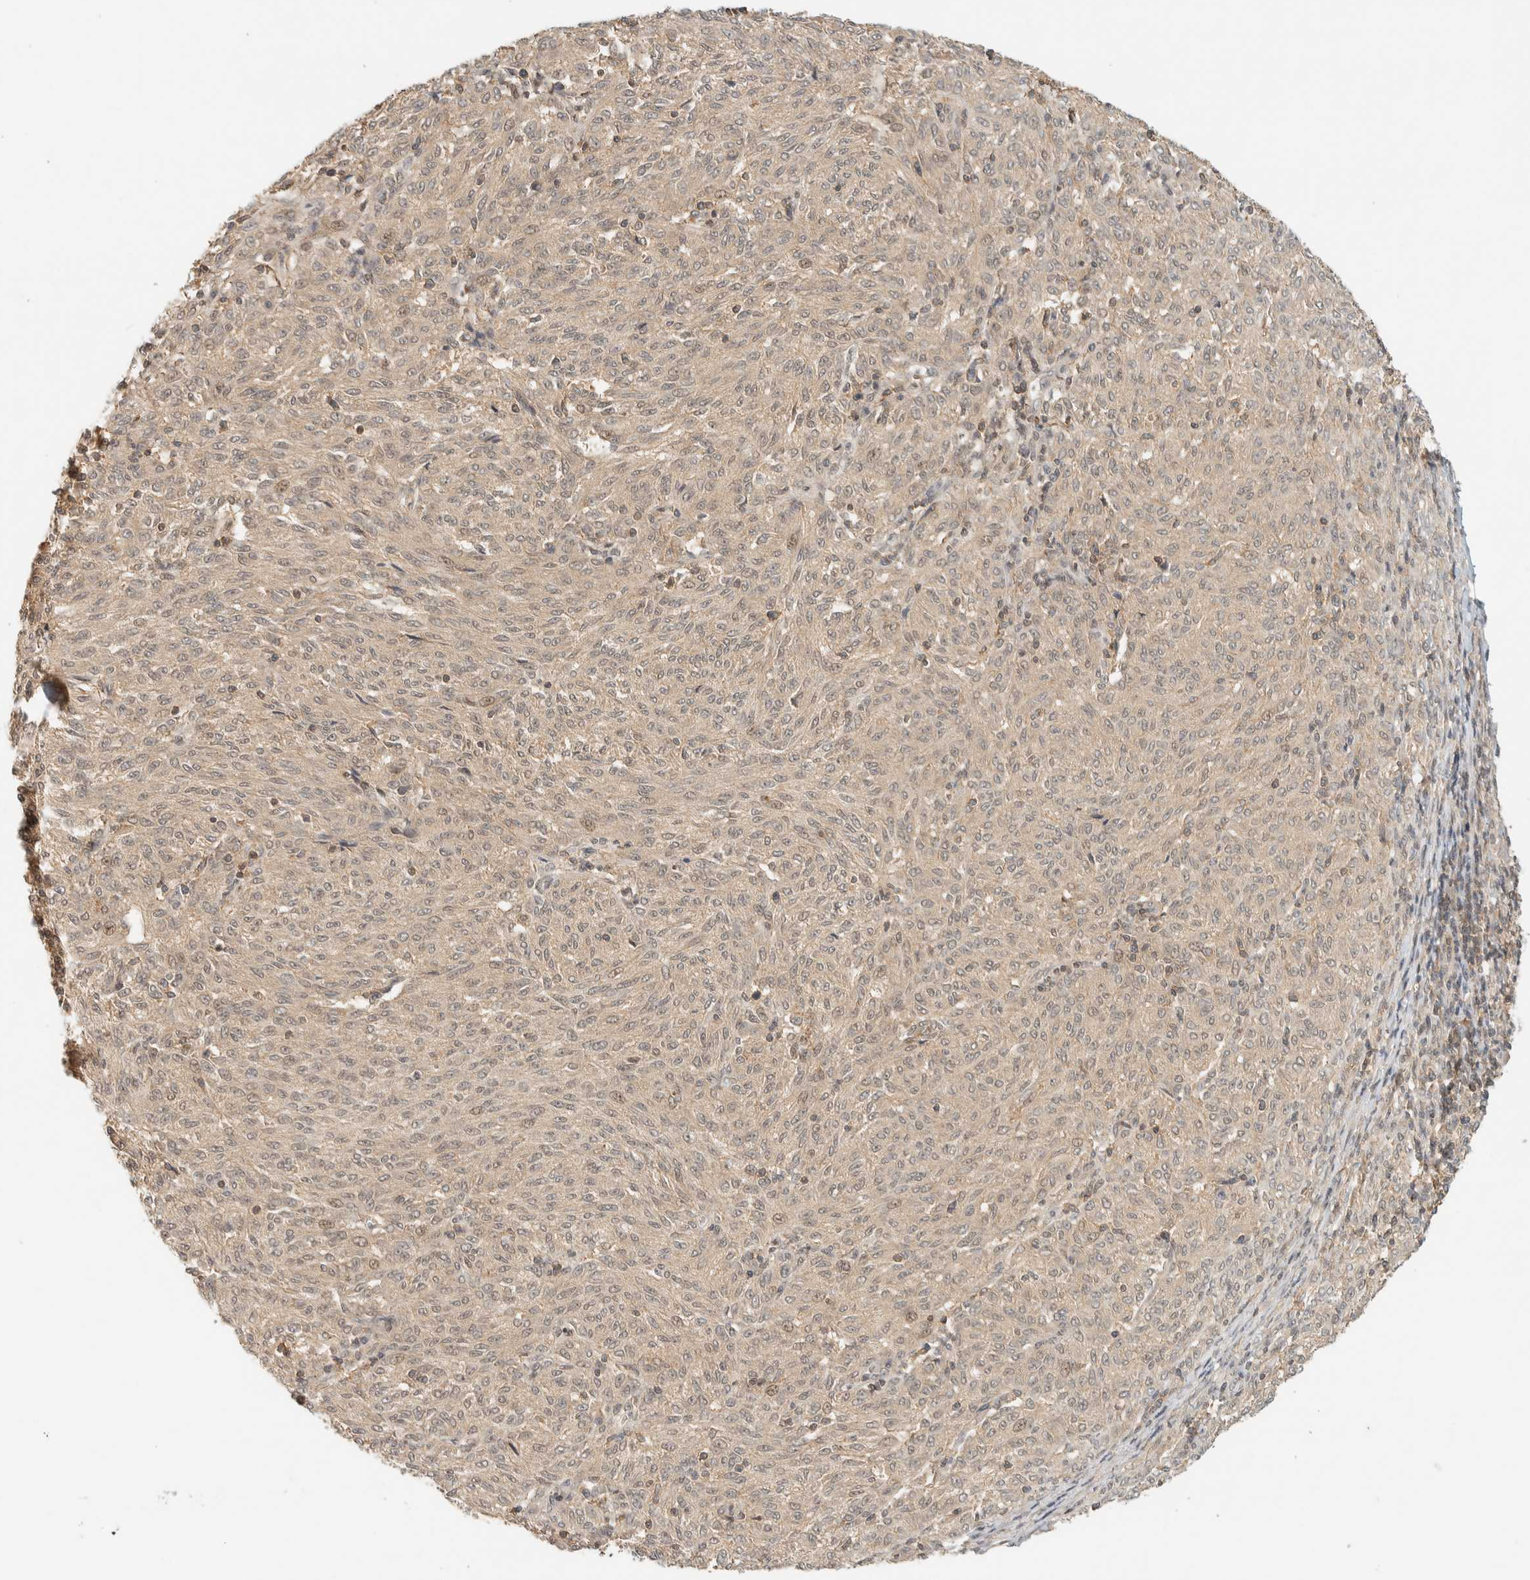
{"staining": {"intensity": "weak", "quantity": ">75%", "location": "cytoplasmic/membranous"}, "tissue": "melanoma", "cell_type": "Tumor cells", "image_type": "cancer", "snomed": [{"axis": "morphology", "description": "Malignant melanoma, NOS"}, {"axis": "topography", "description": "Skin"}], "caption": "The photomicrograph shows a brown stain indicating the presence of a protein in the cytoplasmic/membranous of tumor cells in melanoma.", "gene": "ARFGEF1", "patient": {"sex": "female", "age": 72}}